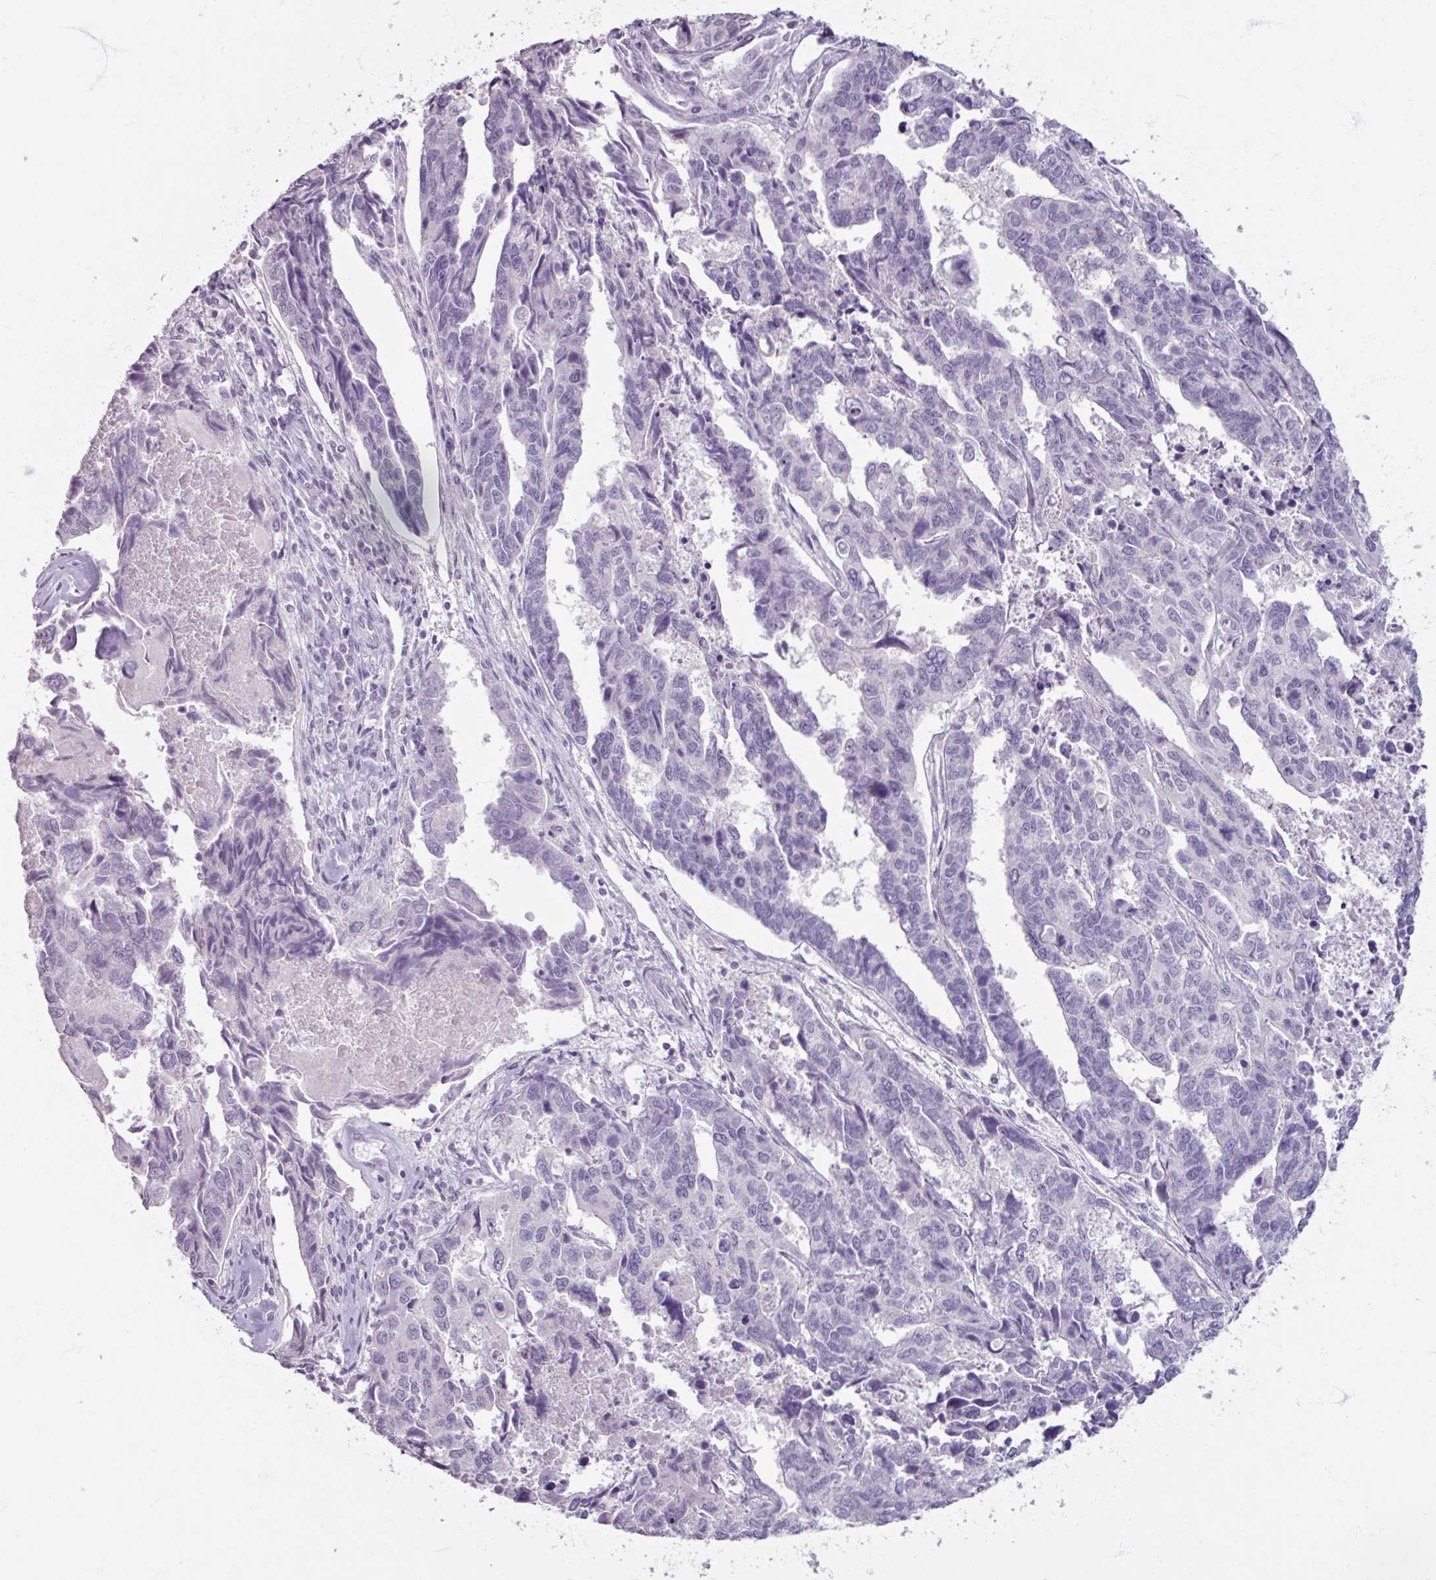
{"staining": {"intensity": "negative", "quantity": "none", "location": "none"}, "tissue": "endometrial cancer", "cell_type": "Tumor cells", "image_type": "cancer", "snomed": [{"axis": "morphology", "description": "Adenocarcinoma, NOS"}, {"axis": "topography", "description": "Endometrium"}], "caption": "The photomicrograph displays no significant positivity in tumor cells of adenocarcinoma (endometrial).", "gene": "TG", "patient": {"sex": "female", "age": 73}}